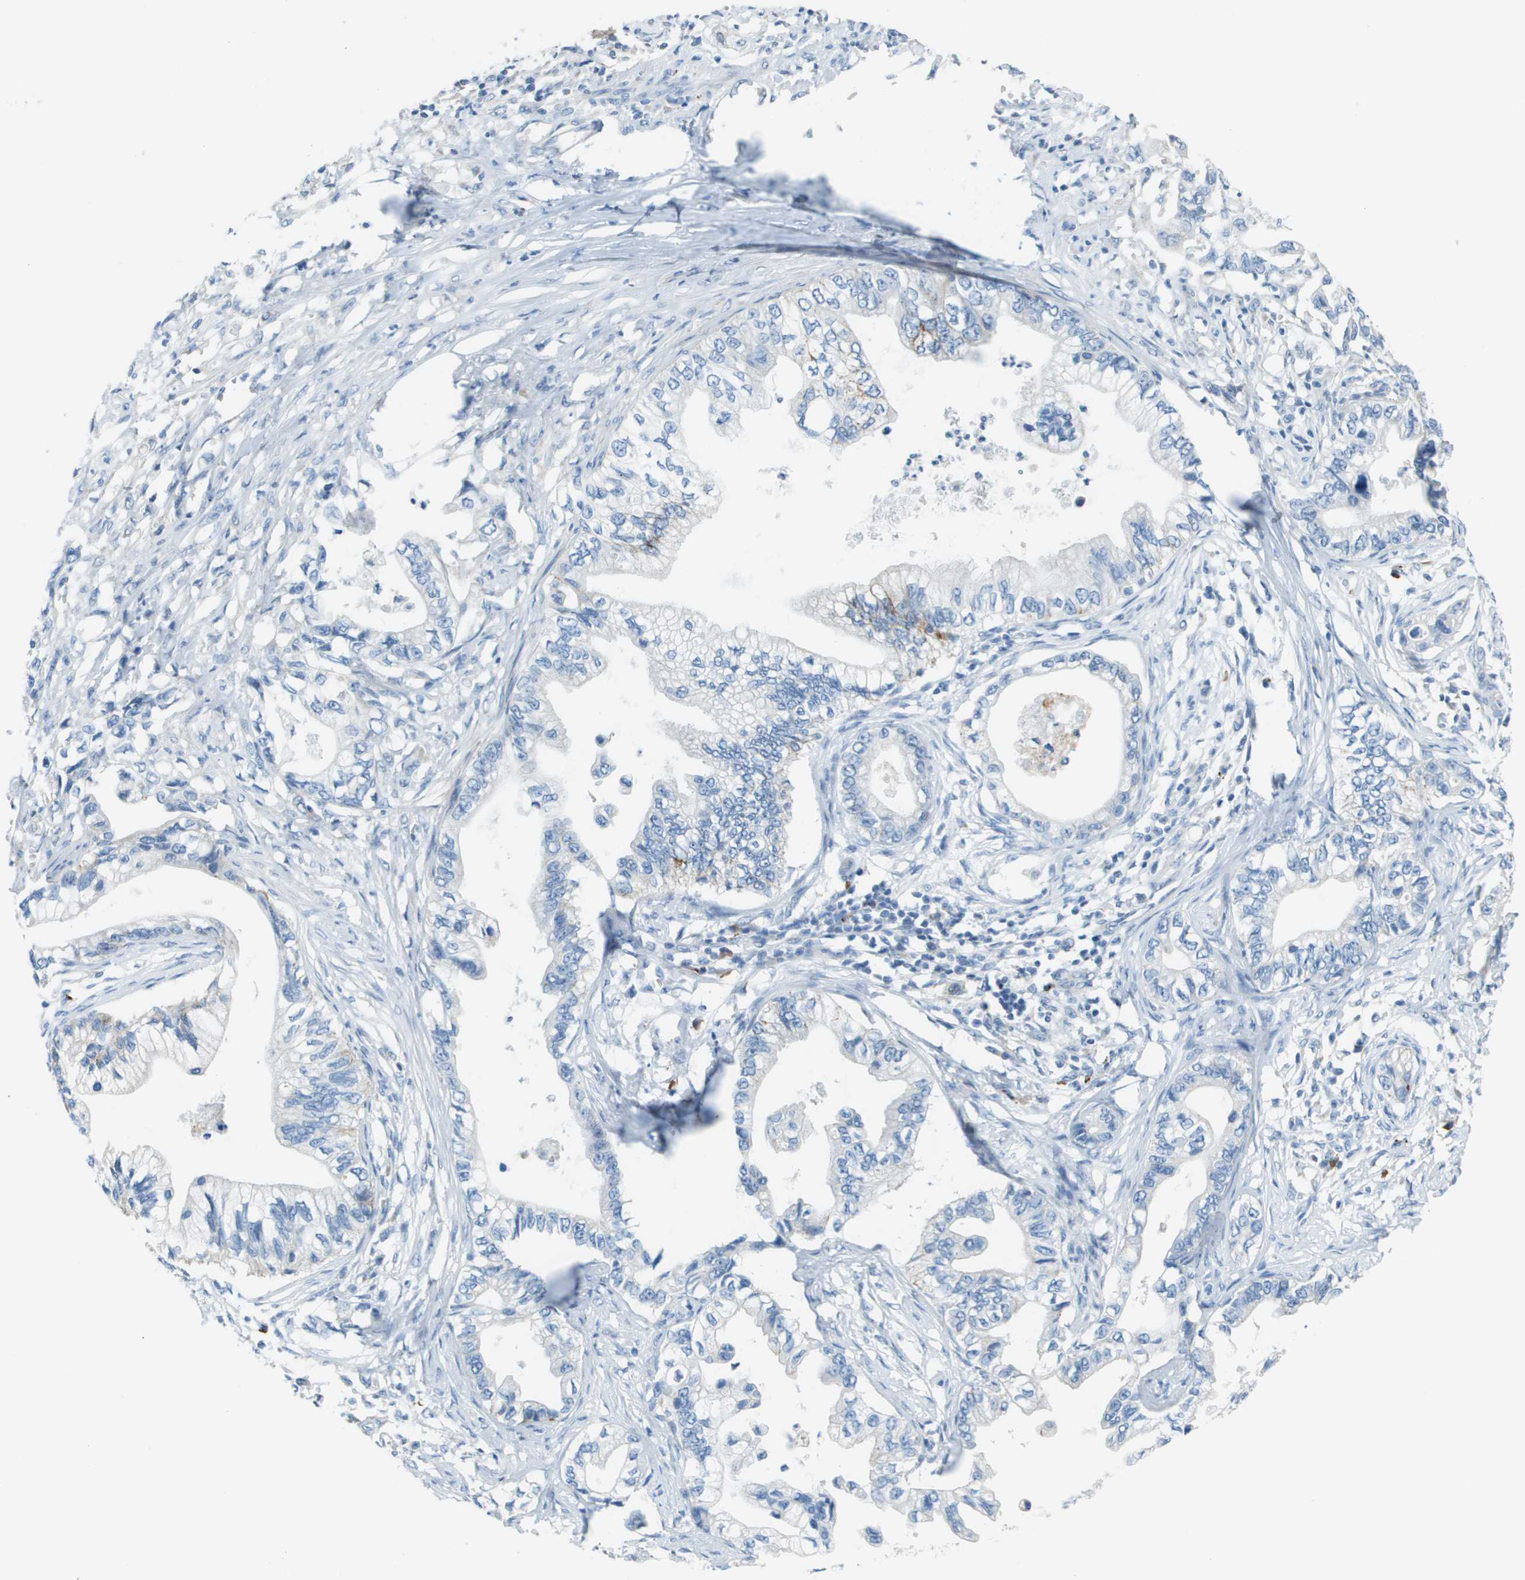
{"staining": {"intensity": "negative", "quantity": "none", "location": "none"}, "tissue": "pancreatic cancer", "cell_type": "Tumor cells", "image_type": "cancer", "snomed": [{"axis": "morphology", "description": "Adenocarcinoma, NOS"}, {"axis": "topography", "description": "Pancreas"}], "caption": "Micrograph shows no significant protein expression in tumor cells of pancreatic cancer.", "gene": "SDC1", "patient": {"sex": "male", "age": 56}}